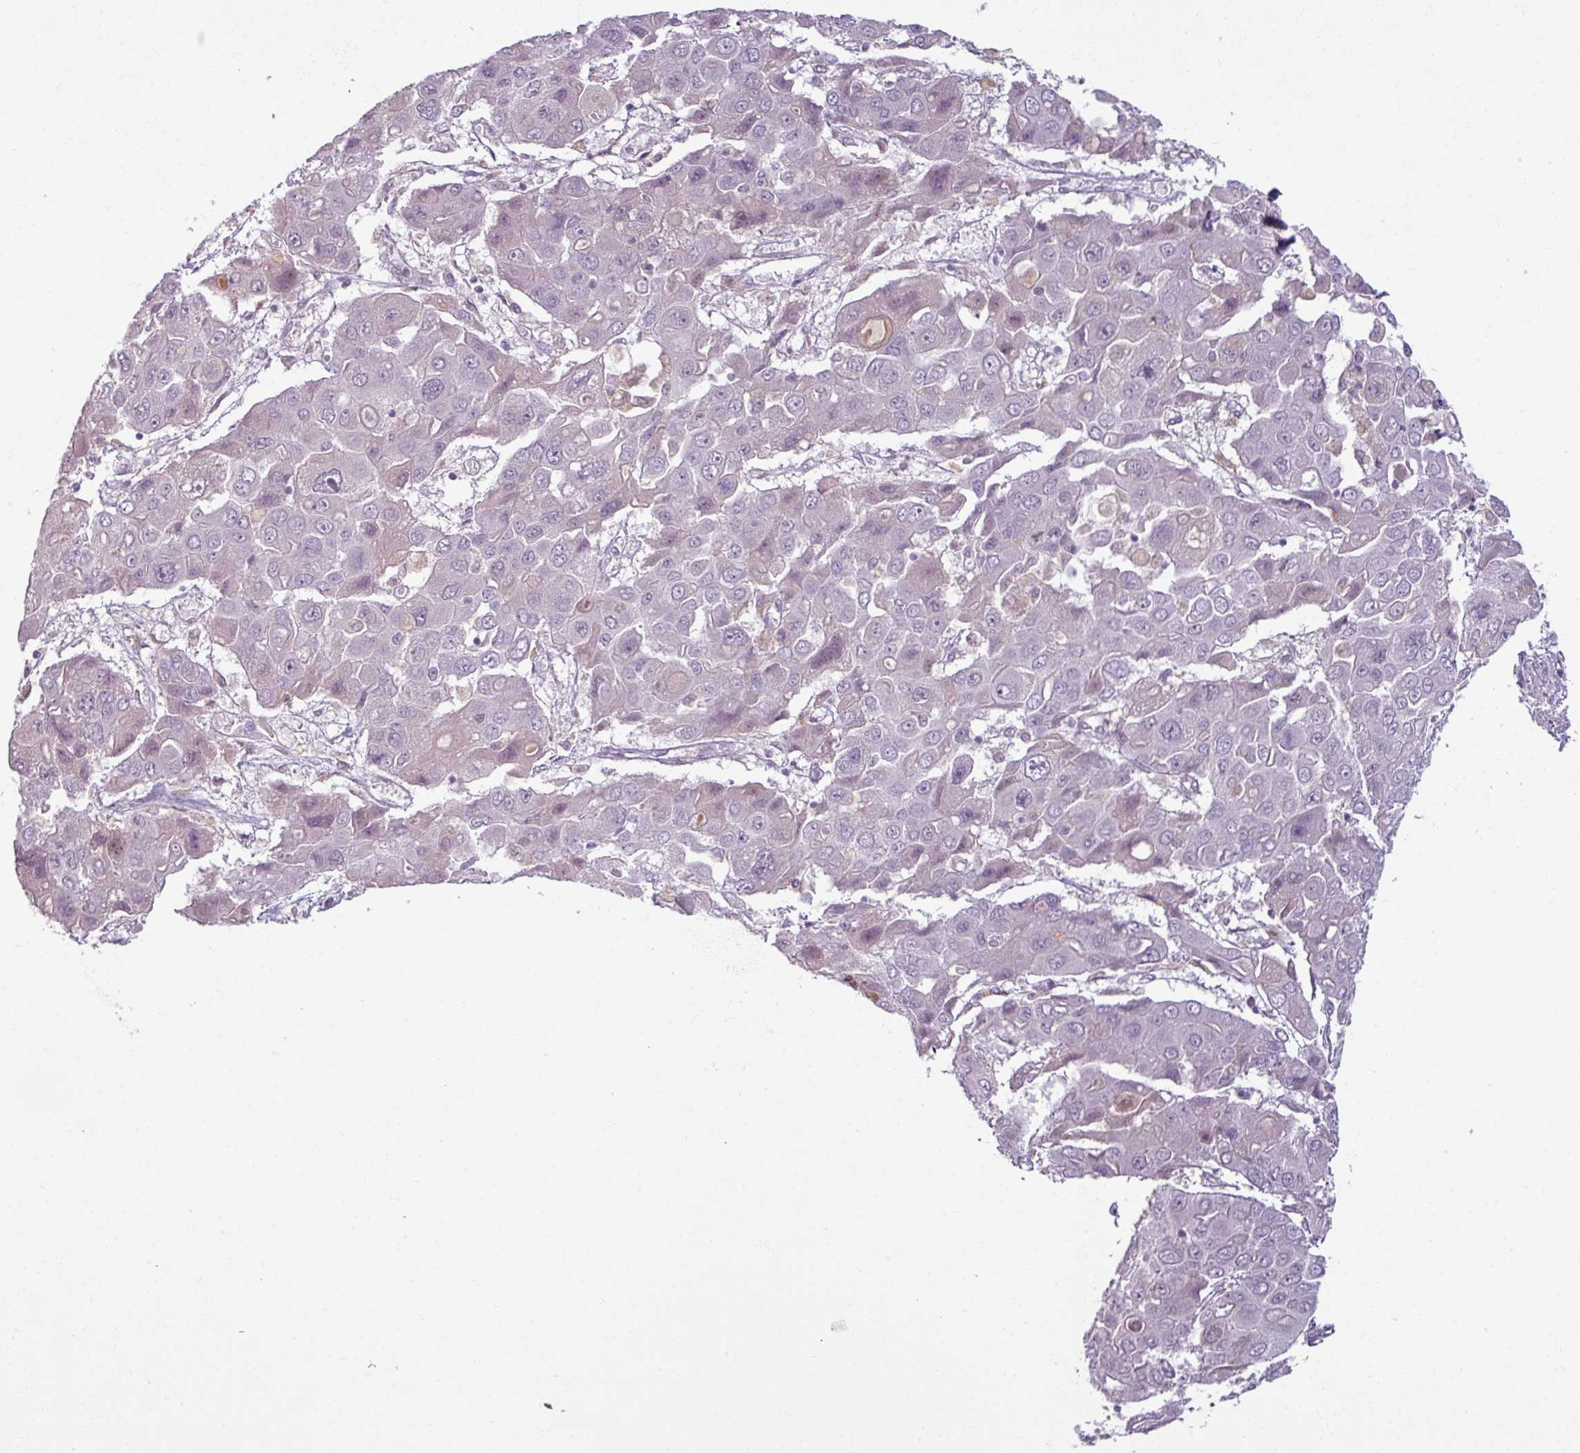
{"staining": {"intensity": "weak", "quantity": "<25%", "location": "nuclear"}, "tissue": "liver cancer", "cell_type": "Tumor cells", "image_type": "cancer", "snomed": [{"axis": "morphology", "description": "Cholangiocarcinoma"}, {"axis": "topography", "description": "Liver"}], "caption": "Human liver cholangiocarcinoma stained for a protein using immunohistochemistry exhibits no staining in tumor cells.", "gene": "UVSSA", "patient": {"sex": "male", "age": 67}}